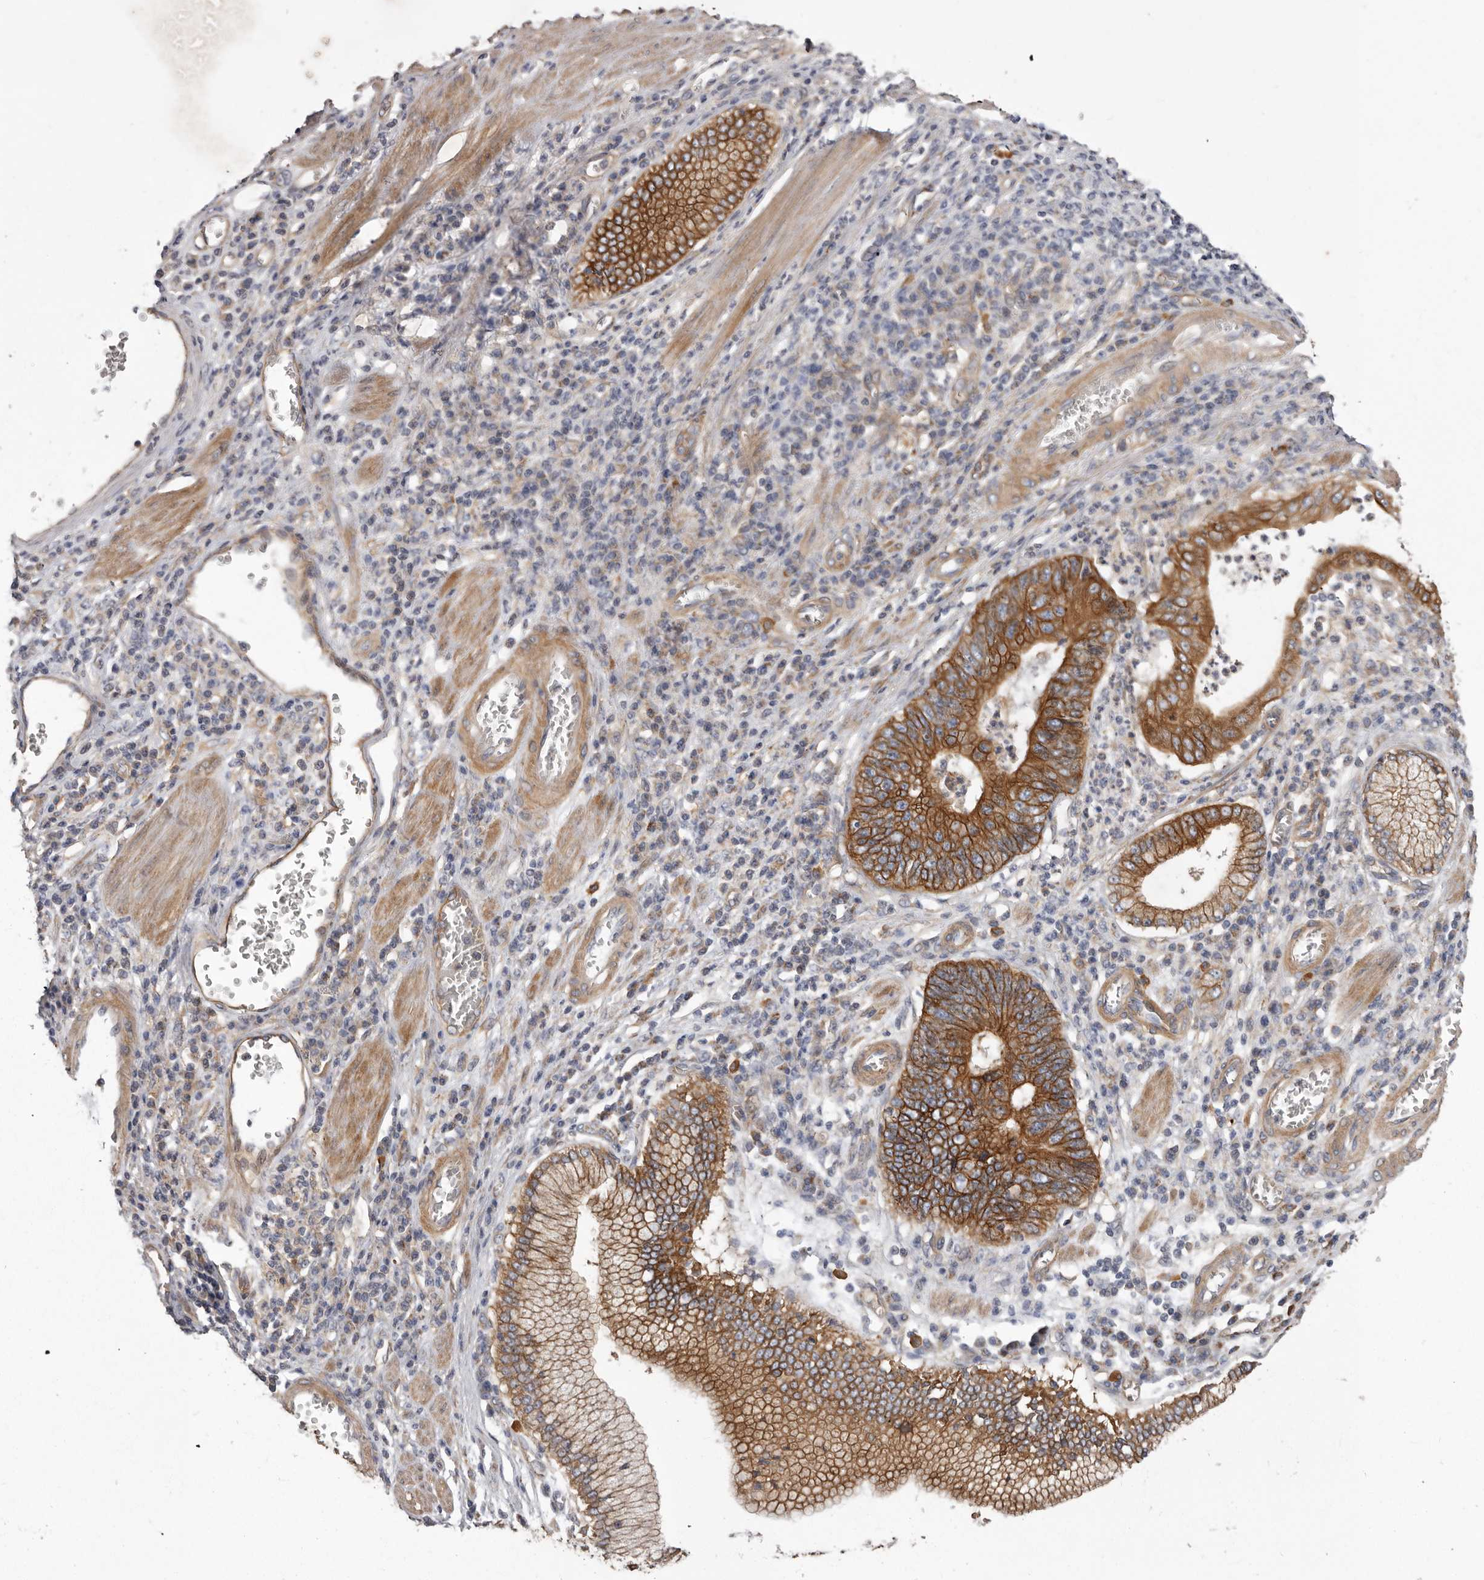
{"staining": {"intensity": "moderate", "quantity": ">75%", "location": "cytoplasmic/membranous"}, "tissue": "stomach cancer", "cell_type": "Tumor cells", "image_type": "cancer", "snomed": [{"axis": "morphology", "description": "Adenocarcinoma, NOS"}, {"axis": "topography", "description": "Stomach"}], "caption": "About >75% of tumor cells in human stomach cancer (adenocarcinoma) show moderate cytoplasmic/membranous protein staining as visualized by brown immunohistochemical staining.", "gene": "ENAH", "patient": {"sex": "male", "age": 59}}